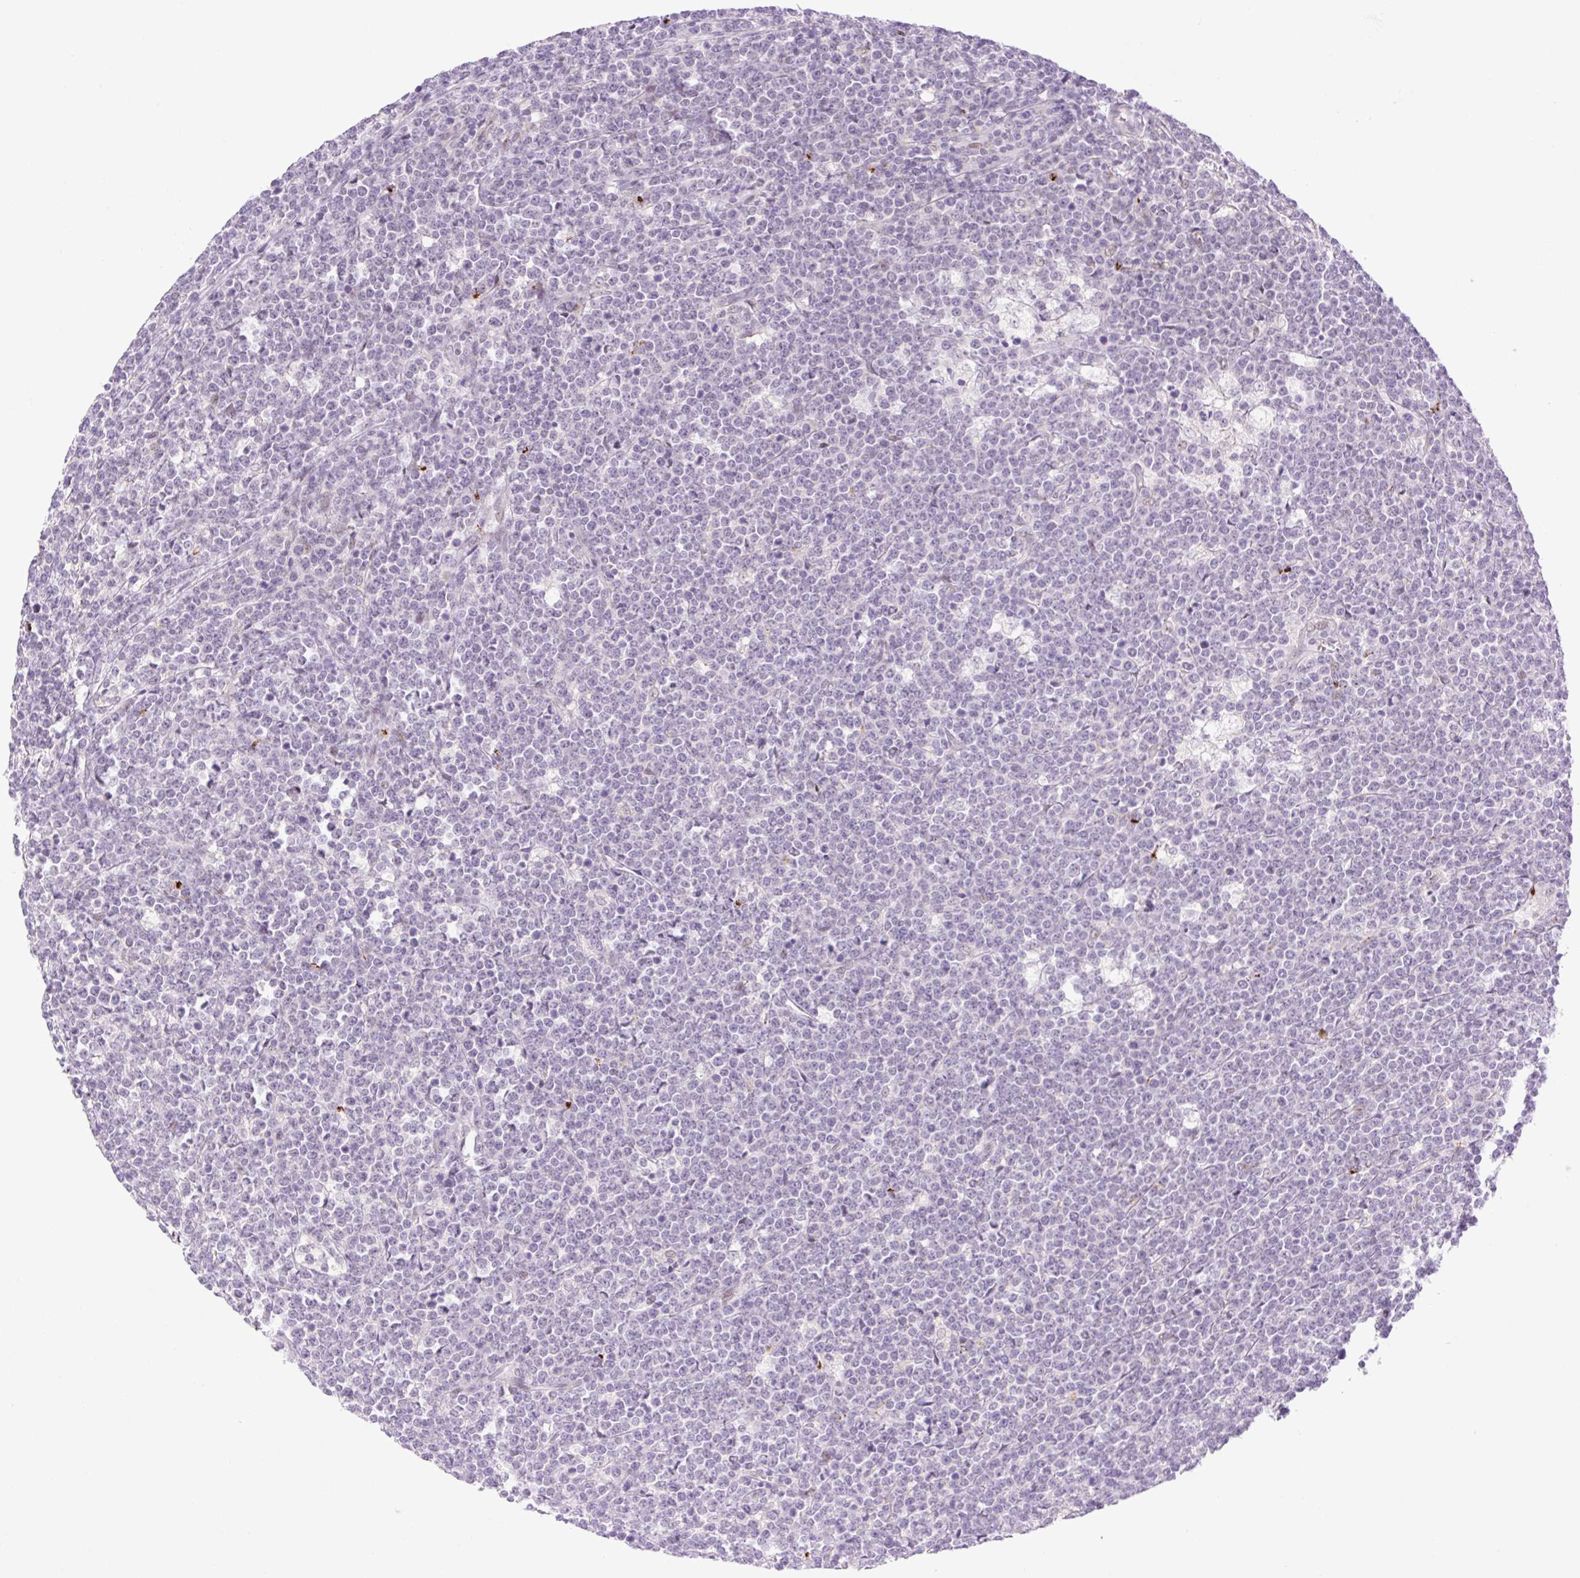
{"staining": {"intensity": "negative", "quantity": "none", "location": "none"}, "tissue": "lymphoma", "cell_type": "Tumor cells", "image_type": "cancer", "snomed": [{"axis": "morphology", "description": "Malignant lymphoma, non-Hodgkin's type, High grade"}, {"axis": "topography", "description": "Small intestine"}], "caption": "Protein analysis of high-grade malignant lymphoma, non-Hodgkin's type shows no significant staining in tumor cells. (DAB (3,3'-diaminobenzidine) immunohistochemistry visualized using brightfield microscopy, high magnification).", "gene": "SPRYD4", "patient": {"sex": "male", "age": 8}}